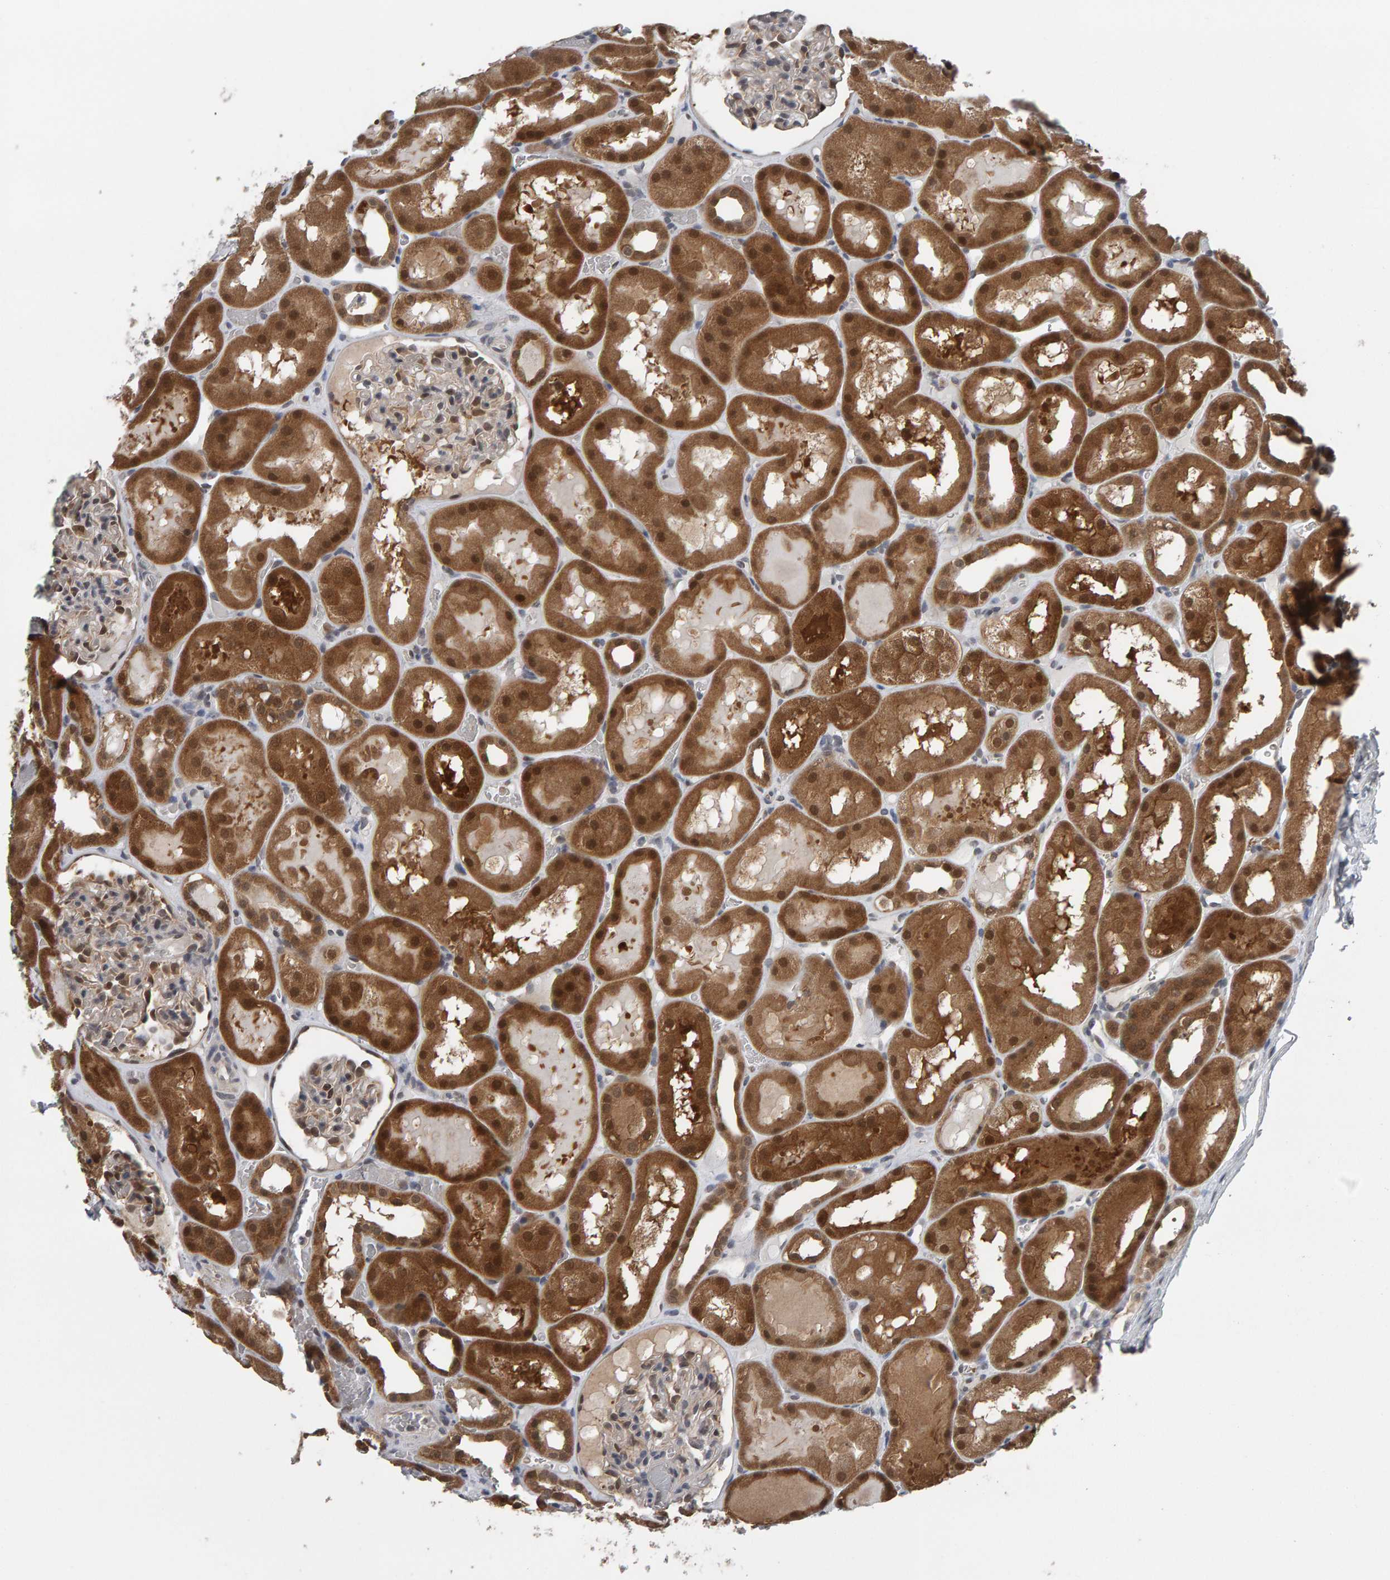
{"staining": {"intensity": "moderate", "quantity": "<25%", "location": "nuclear"}, "tissue": "kidney", "cell_type": "Cells in glomeruli", "image_type": "normal", "snomed": [{"axis": "morphology", "description": "Normal tissue, NOS"}, {"axis": "topography", "description": "Kidney"}, {"axis": "topography", "description": "Urinary bladder"}], "caption": "A histopathology image of human kidney stained for a protein displays moderate nuclear brown staining in cells in glomeruli.", "gene": "COASY", "patient": {"sex": "male", "age": 16}}